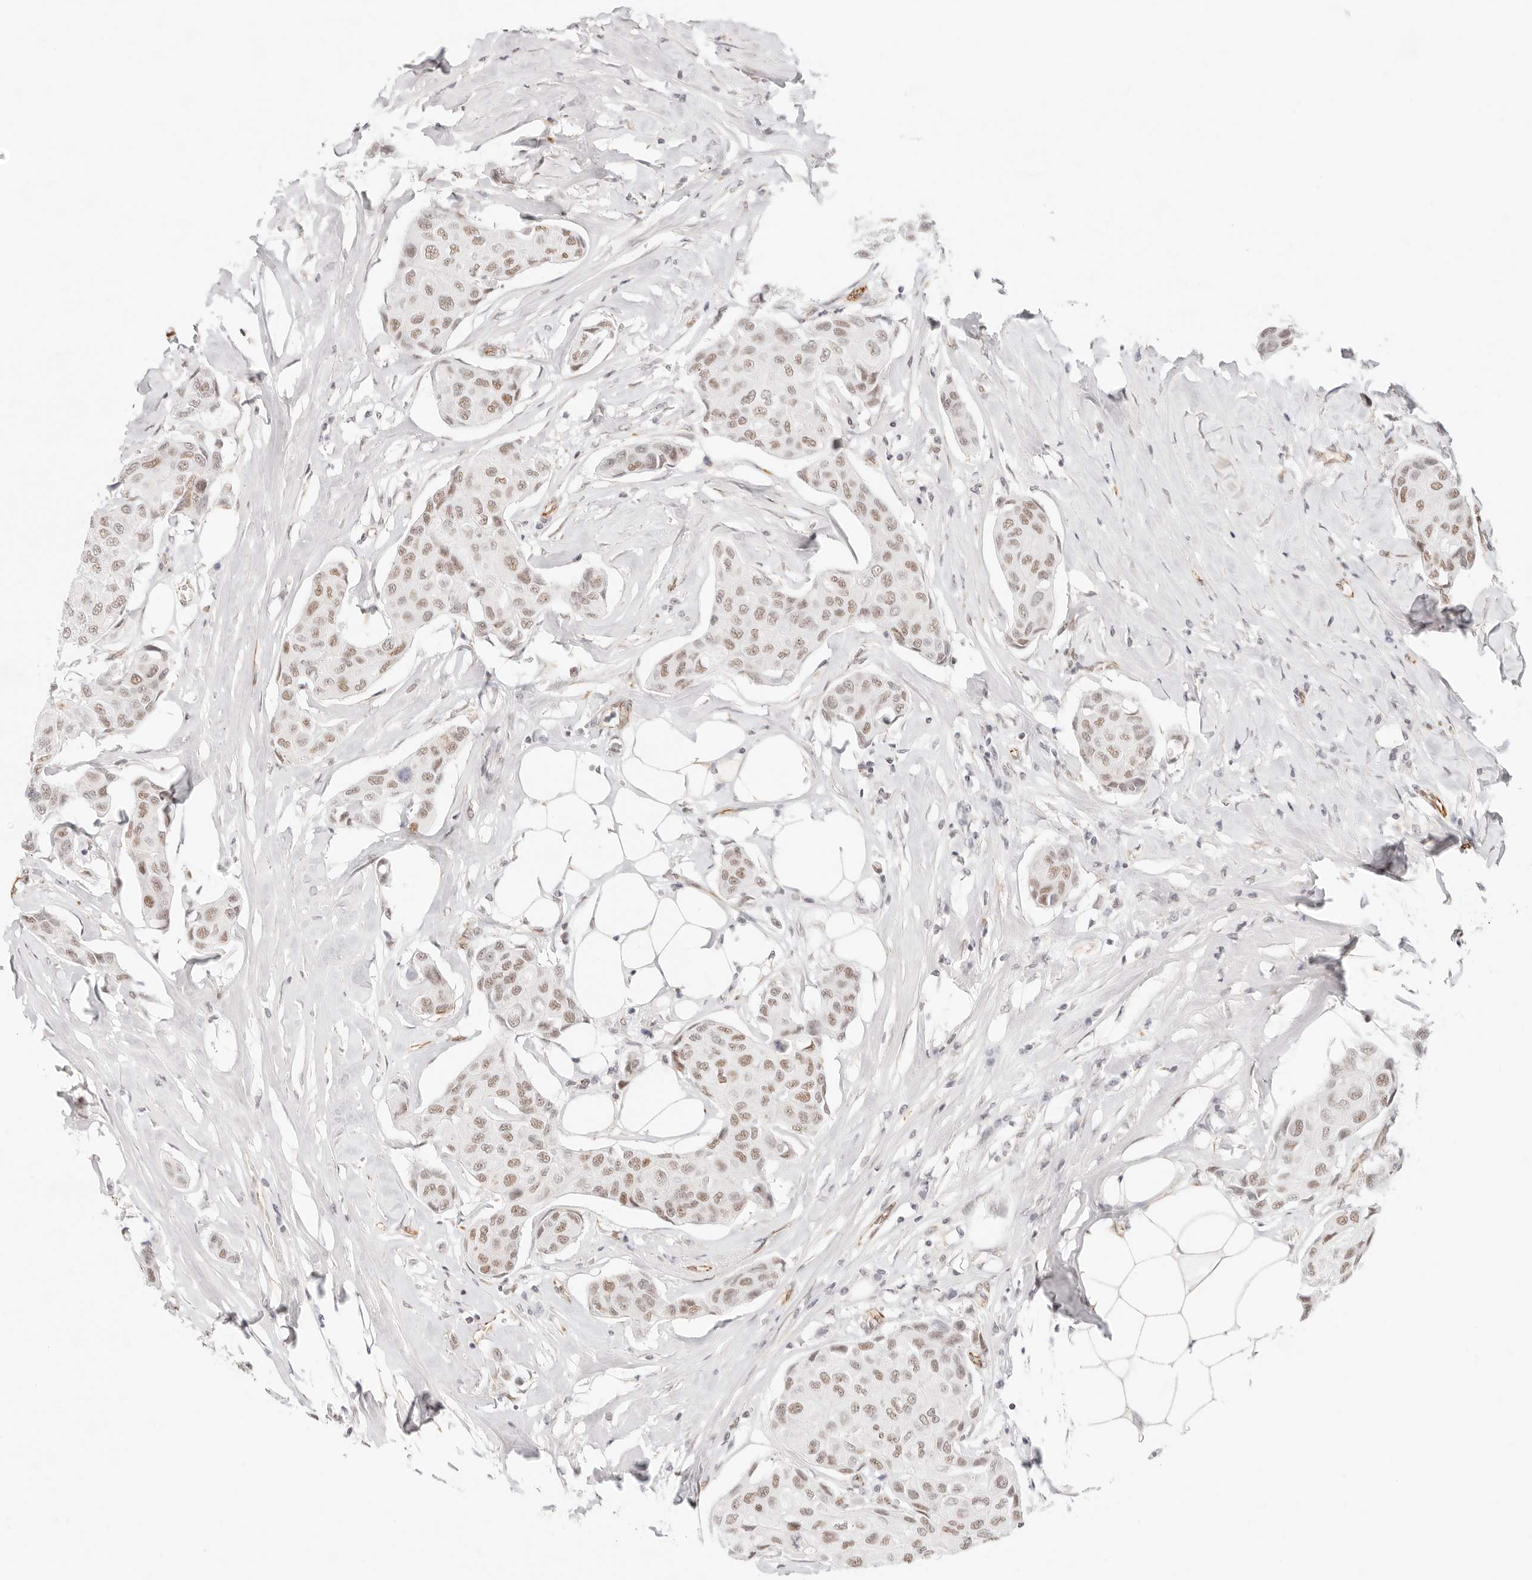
{"staining": {"intensity": "weak", "quantity": ">75%", "location": "nuclear"}, "tissue": "breast cancer", "cell_type": "Tumor cells", "image_type": "cancer", "snomed": [{"axis": "morphology", "description": "Duct carcinoma"}, {"axis": "topography", "description": "Breast"}], "caption": "Brown immunohistochemical staining in invasive ductal carcinoma (breast) shows weak nuclear positivity in approximately >75% of tumor cells.", "gene": "ZC3H11A", "patient": {"sex": "female", "age": 80}}